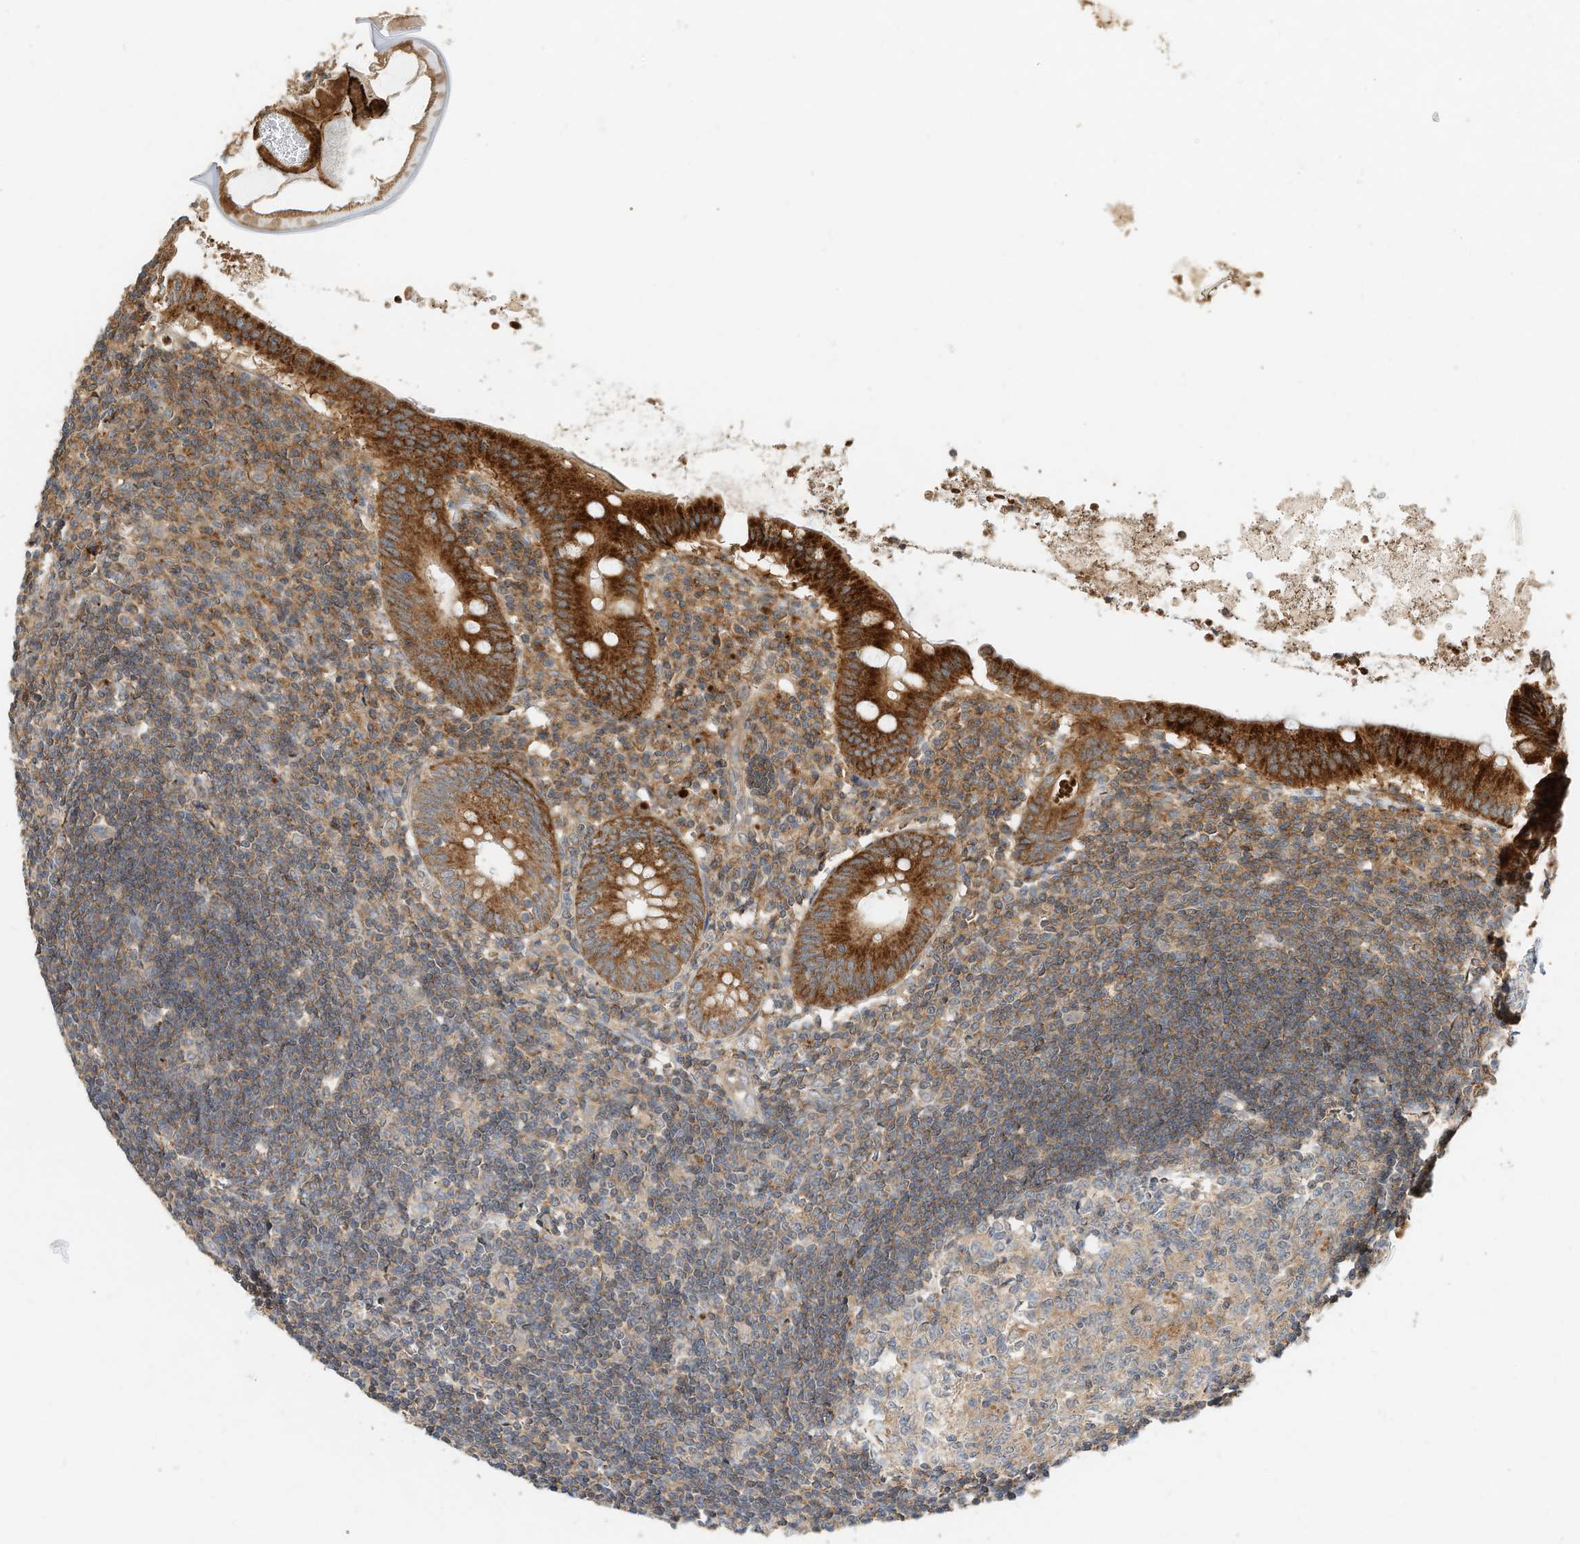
{"staining": {"intensity": "strong", "quantity": ">75%", "location": "cytoplasmic/membranous"}, "tissue": "appendix", "cell_type": "Glandular cells", "image_type": "normal", "snomed": [{"axis": "morphology", "description": "Normal tissue, NOS"}, {"axis": "topography", "description": "Appendix"}], "caption": "An immunohistochemistry (IHC) histopathology image of normal tissue is shown. Protein staining in brown highlights strong cytoplasmic/membranous positivity in appendix within glandular cells.", "gene": "CPAMD8", "patient": {"sex": "female", "age": 54}}